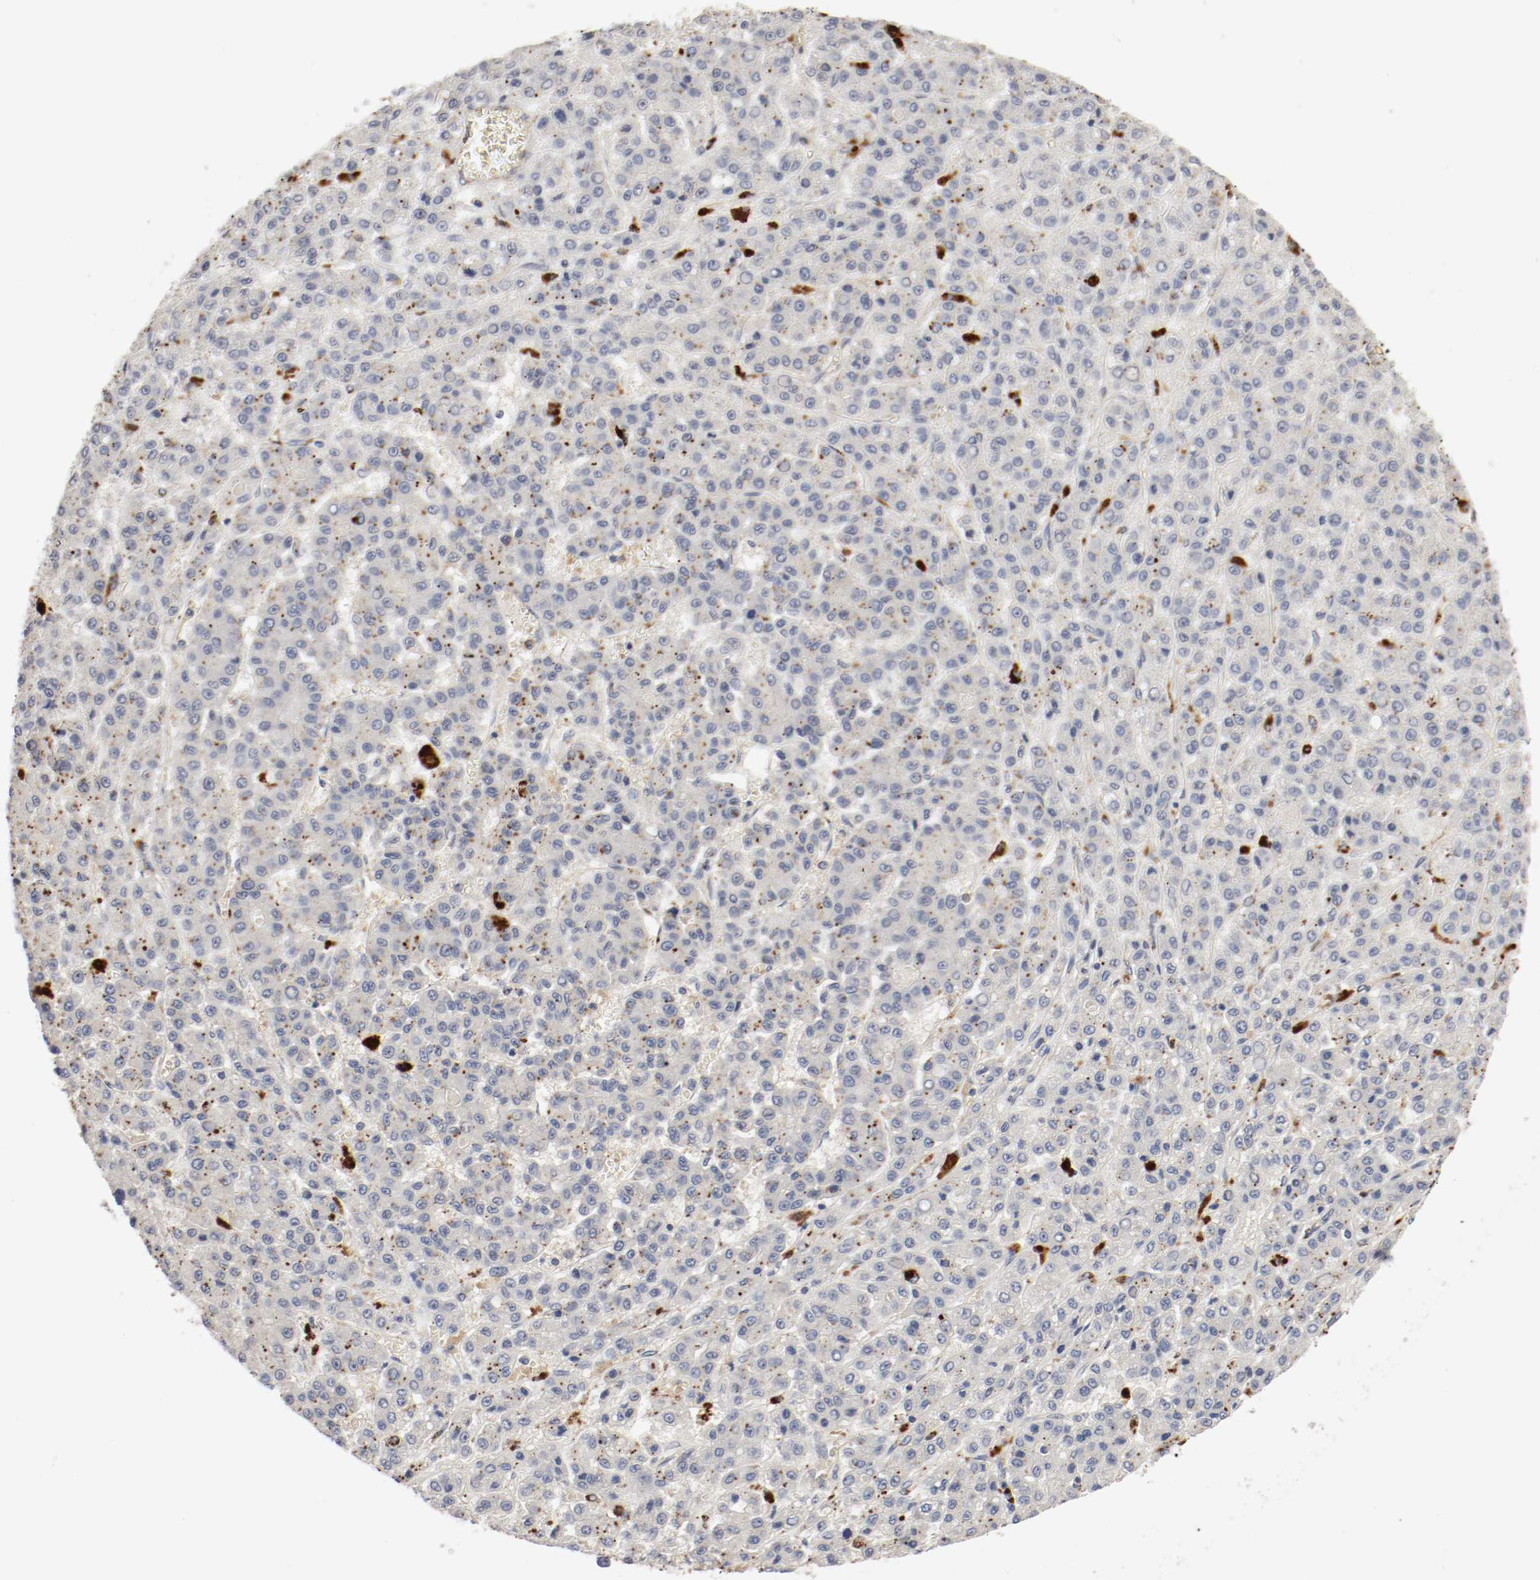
{"staining": {"intensity": "weak", "quantity": ">75%", "location": "cytoplasmic/membranous"}, "tissue": "liver cancer", "cell_type": "Tumor cells", "image_type": "cancer", "snomed": [{"axis": "morphology", "description": "Carcinoma, Hepatocellular, NOS"}, {"axis": "topography", "description": "Liver"}], "caption": "A brown stain shows weak cytoplasmic/membranous staining of a protein in liver cancer tumor cells. (Brightfield microscopy of DAB IHC at high magnification).", "gene": "REN", "patient": {"sex": "male", "age": 70}}